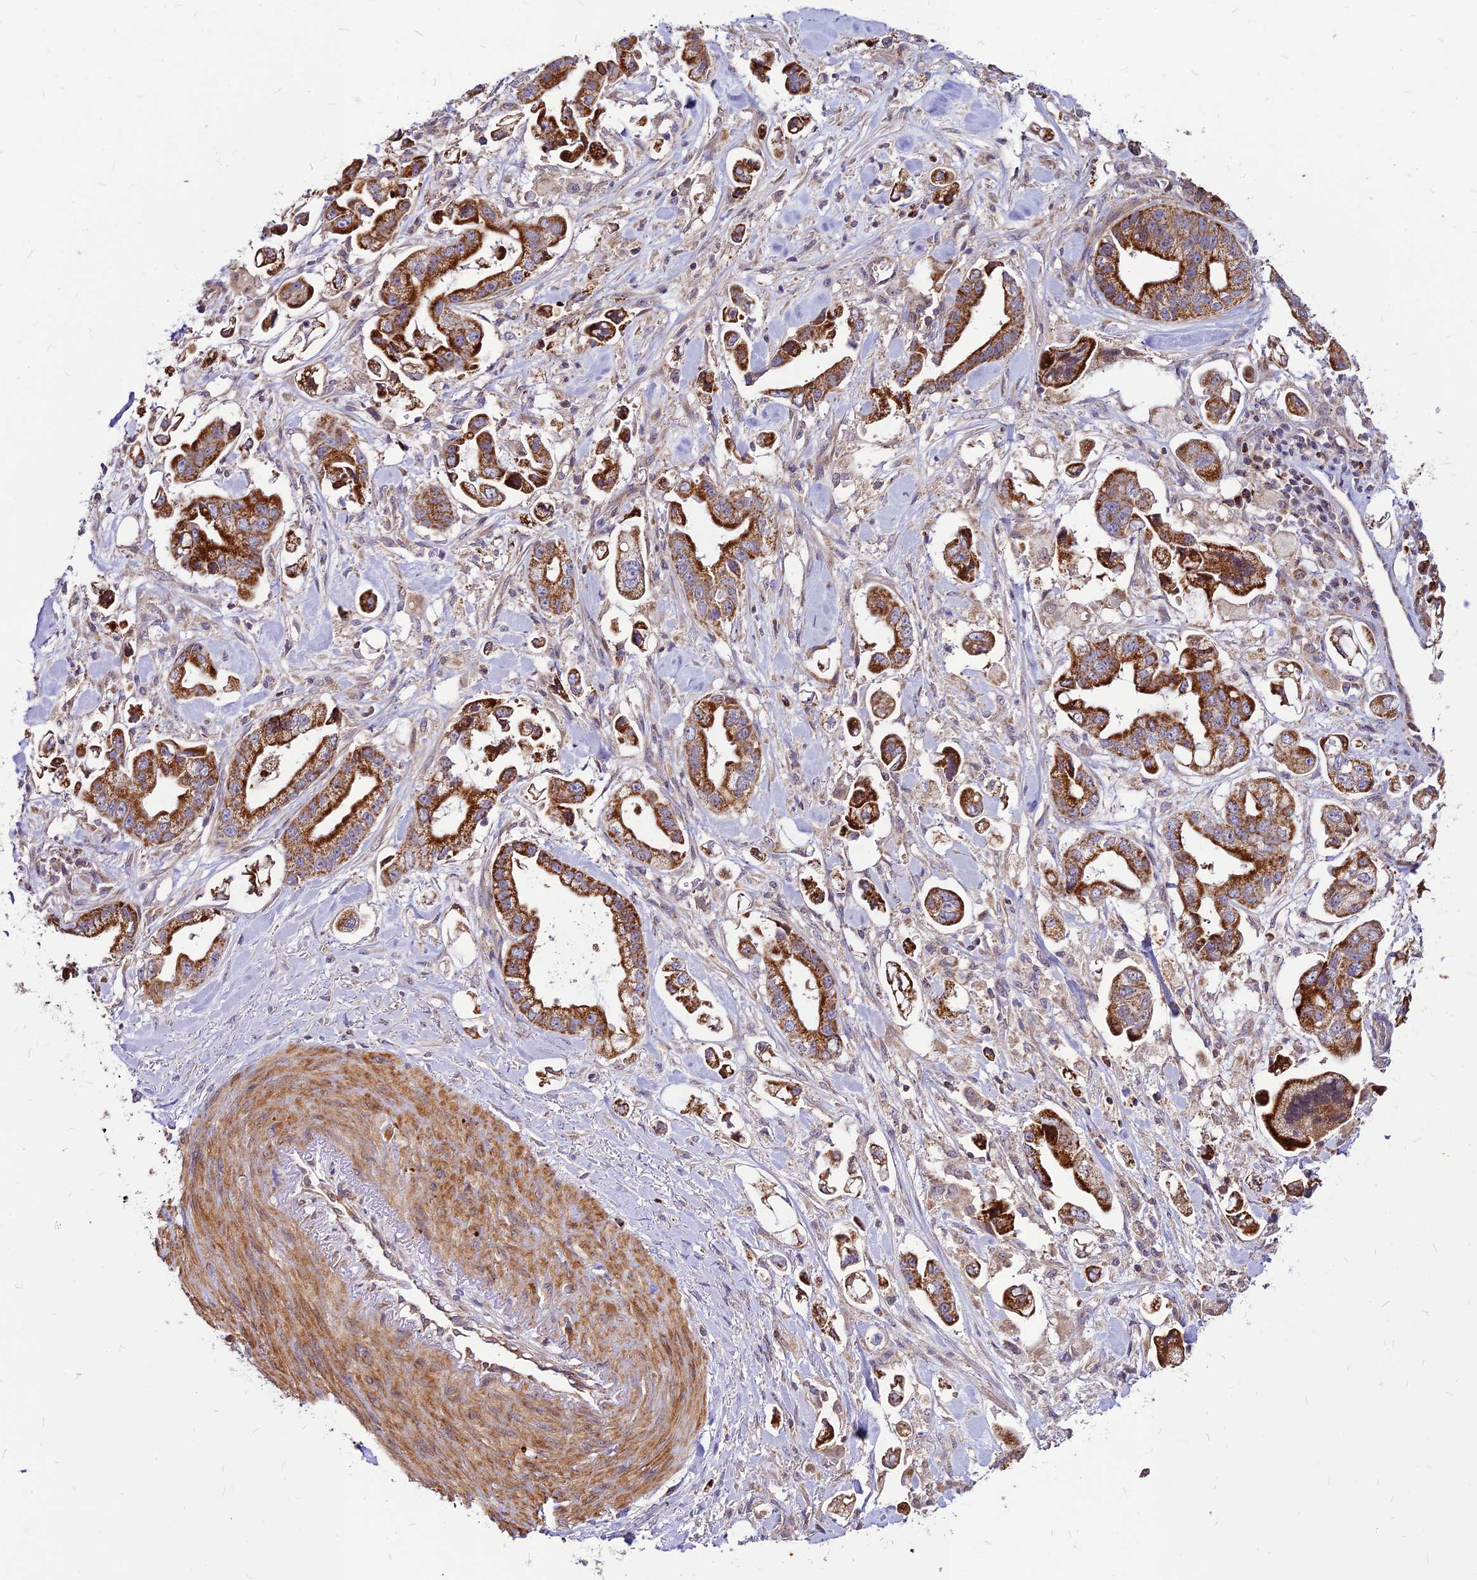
{"staining": {"intensity": "strong", "quantity": ">75%", "location": "cytoplasmic/membranous"}, "tissue": "stomach cancer", "cell_type": "Tumor cells", "image_type": "cancer", "snomed": [{"axis": "morphology", "description": "Adenocarcinoma, NOS"}, {"axis": "topography", "description": "Stomach"}], "caption": "There is high levels of strong cytoplasmic/membranous staining in tumor cells of adenocarcinoma (stomach), as demonstrated by immunohistochemical staining (brown color).", "gene": "ECI1", "patient": {"sex": "male", "age": 62}}